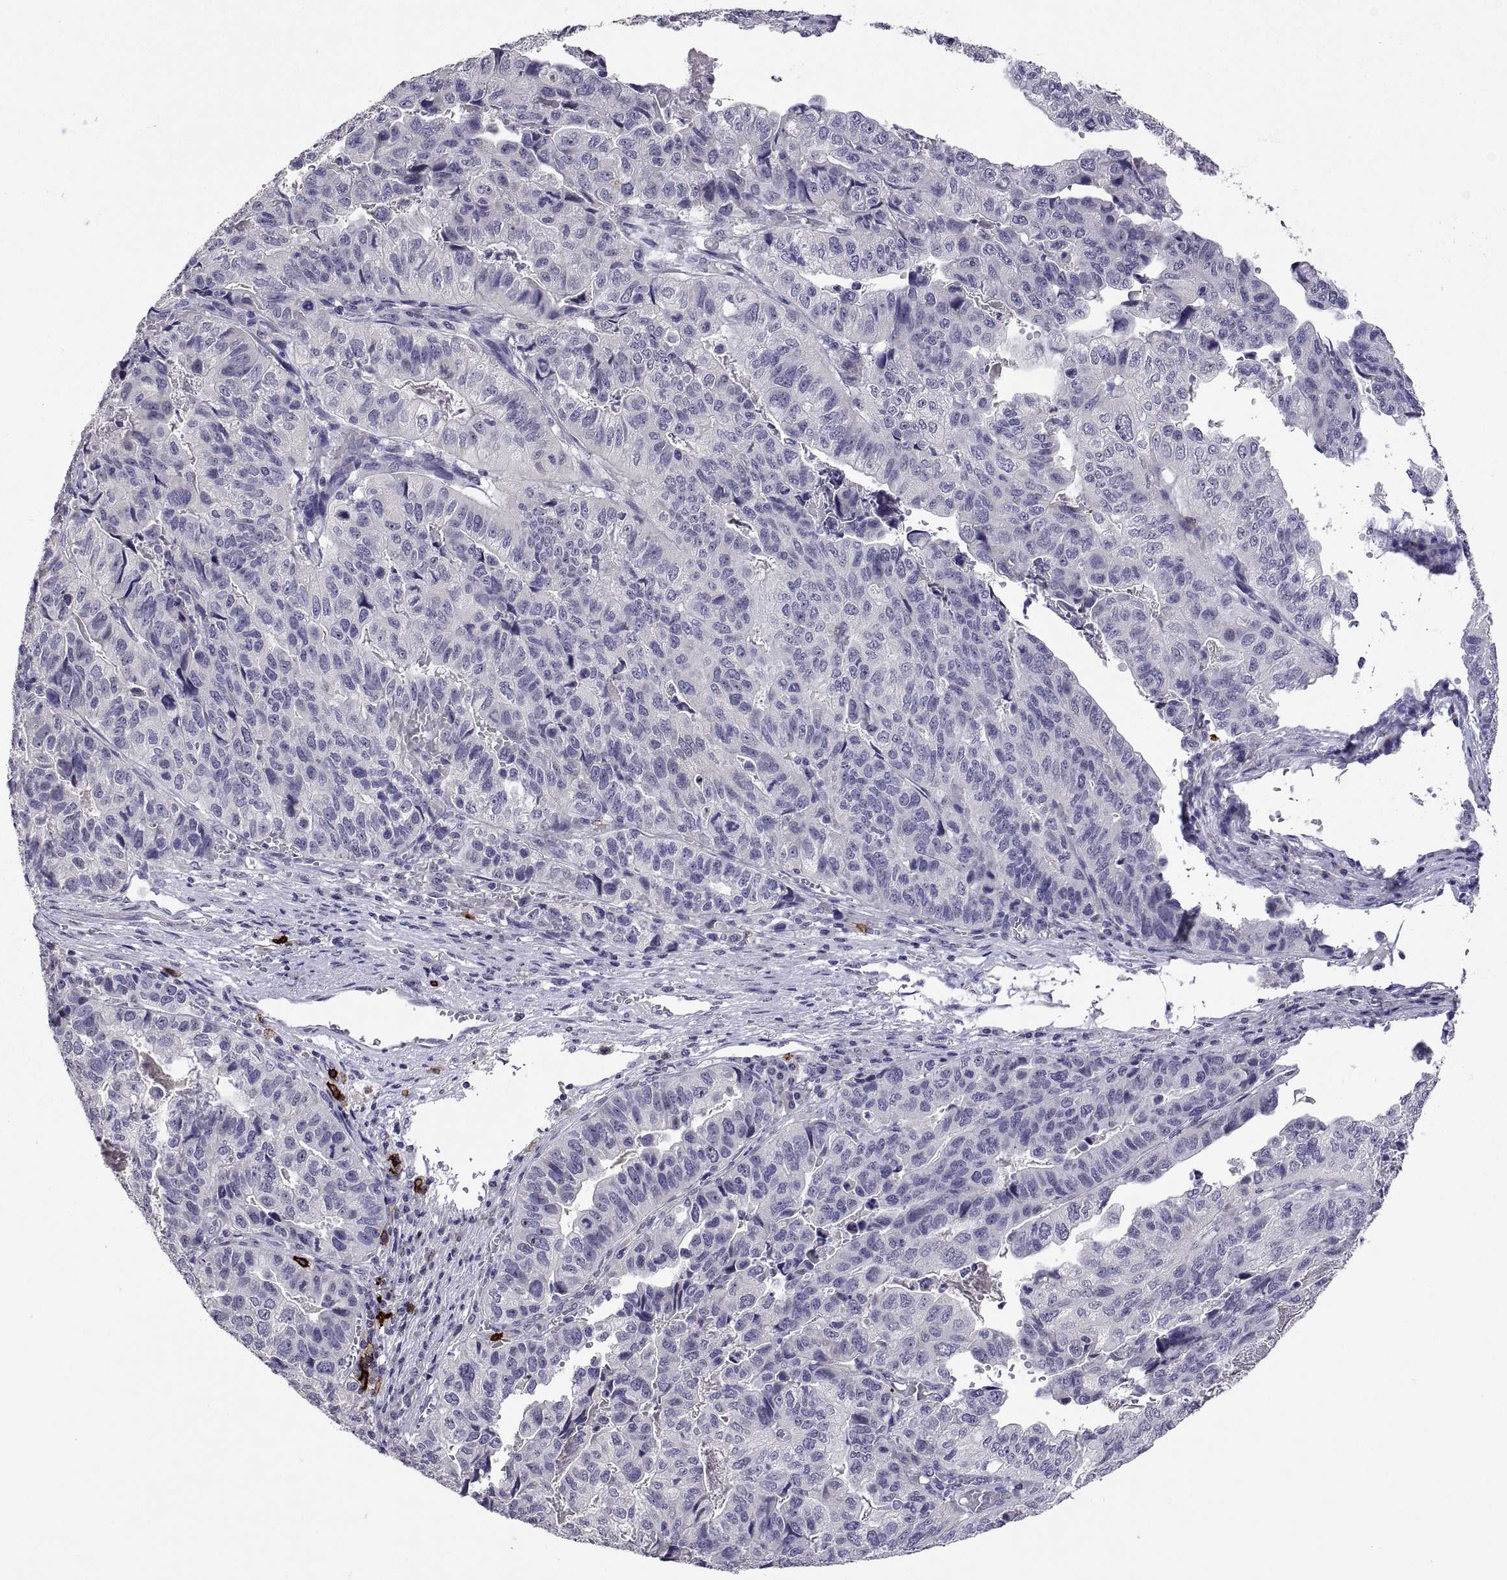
{"staining": {"intensity": "negative", "quantity": "none", "location": "none"}, "tissue": "stomach cancer", "cell_type": "Tumor cells", "image_type": "cancer", "snomed": [{"axis": "morphology", "description": "Adenocarcinoma, NOS"}, {"axis": "topography", "description": "Stomach, upper"}], "caption": "DAB immunohistochemical staining of human stomach cancer (adenocarcinoma) demonstrates no significant positivity in tumor cells. (DAB immunohistochemistry with hematoxylin counter stain).", "gene": "MS4A1", "patient": {"sex": "female", "age": 67}}